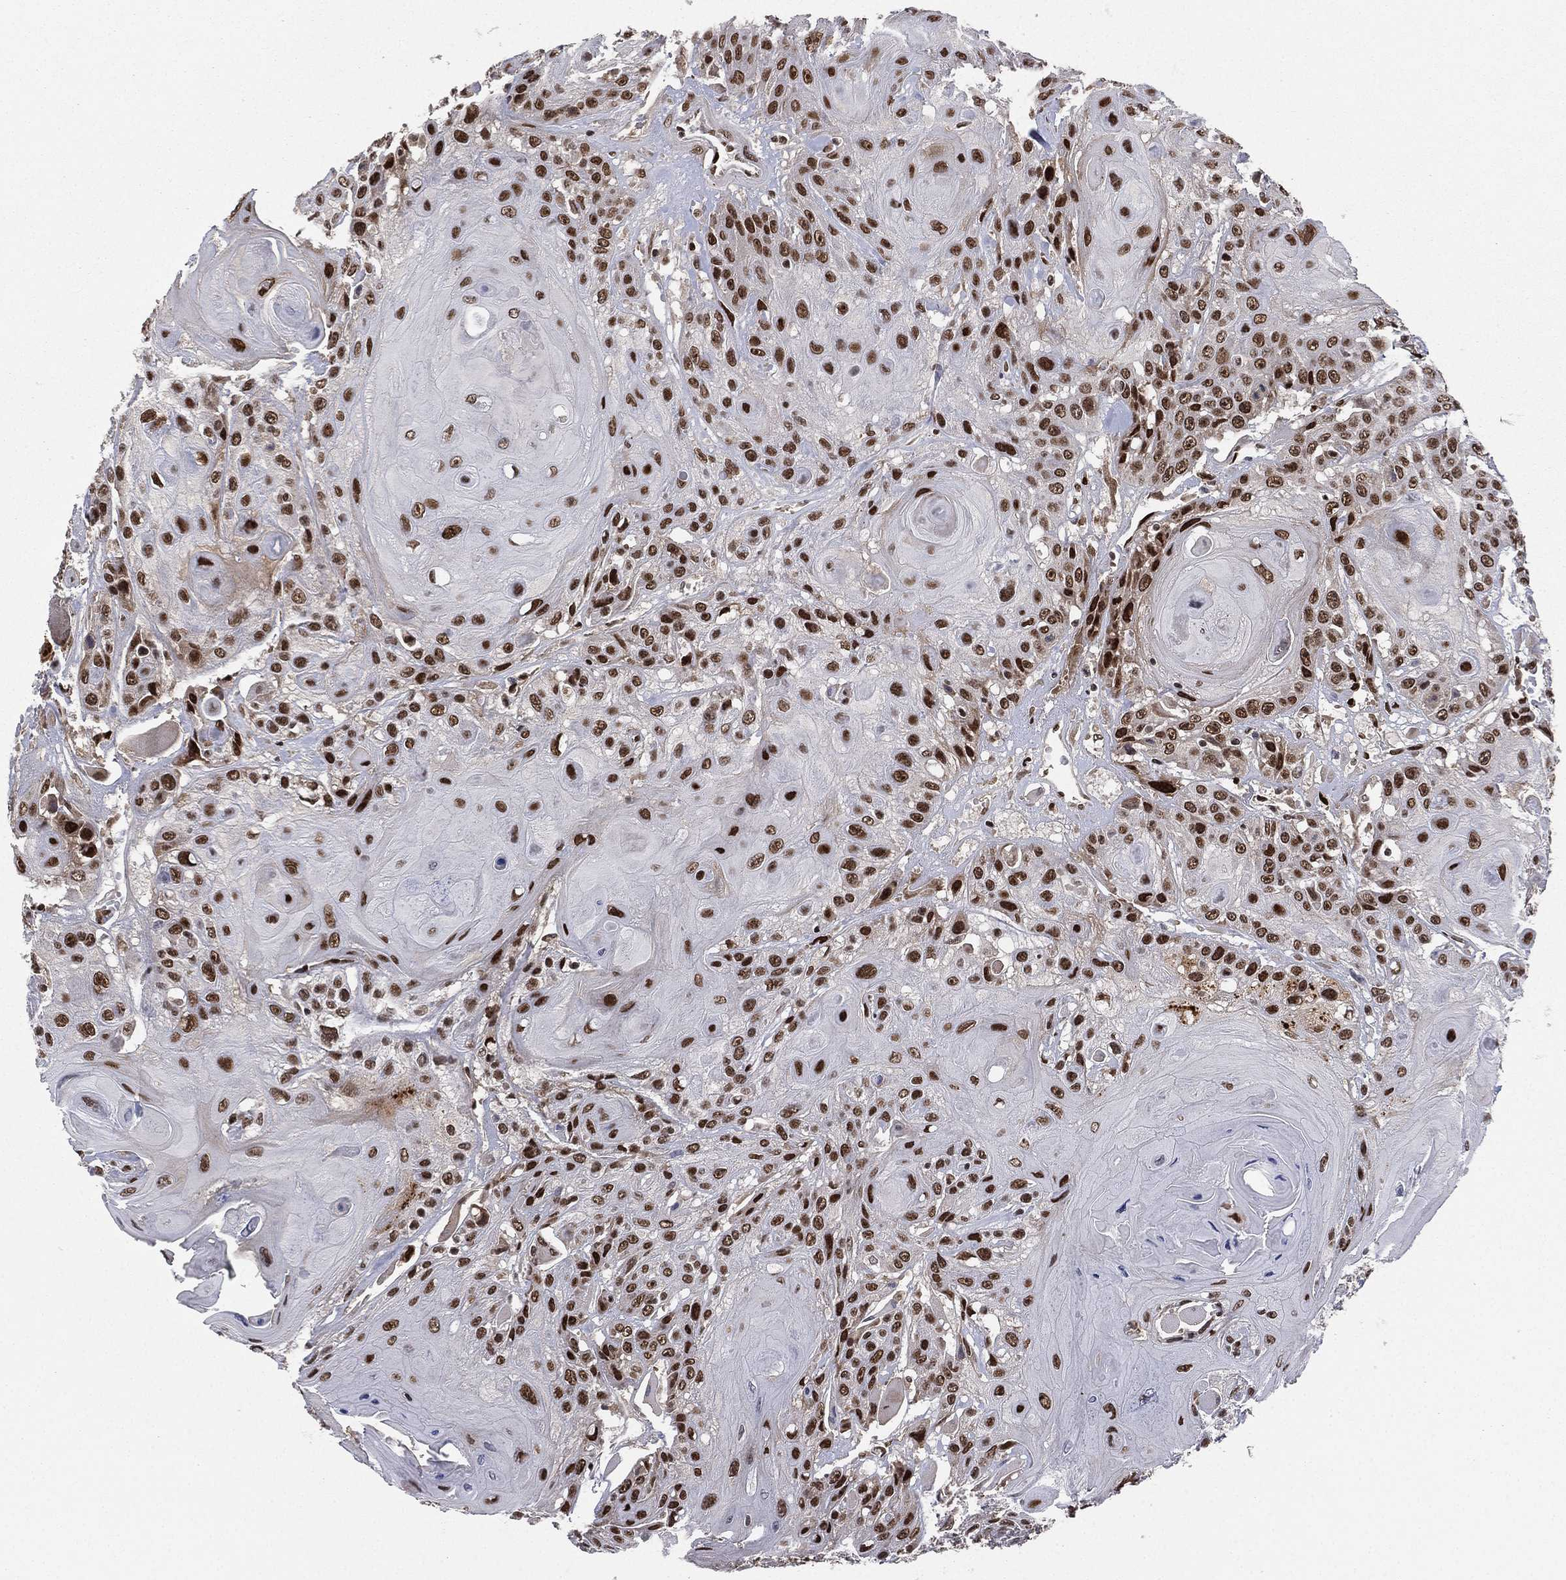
{"staining": {"intensity": "strong", "quantity": ">75%", "location": "nuclear"}, "tissue": "head and neck cancer", "cell_type": "Tumor cells", "image_type": "cancer", "snomed": [{"axis": "morphology", "description": "Squamous cell carcinoma, NOS"}, {"axis": "topography", "description": "Head-Neck"}], "caption": "Tumor cells show strong nuclear staining in about >75% of cells in squamous cell carcinoma (head and neck). The staining was performed using DAB, with brown indicating positive protein expression. Nuclei are stained blue with hematoxylin.", "gene": "RTF1", "patient": {"sex": "female", "age": 59}}